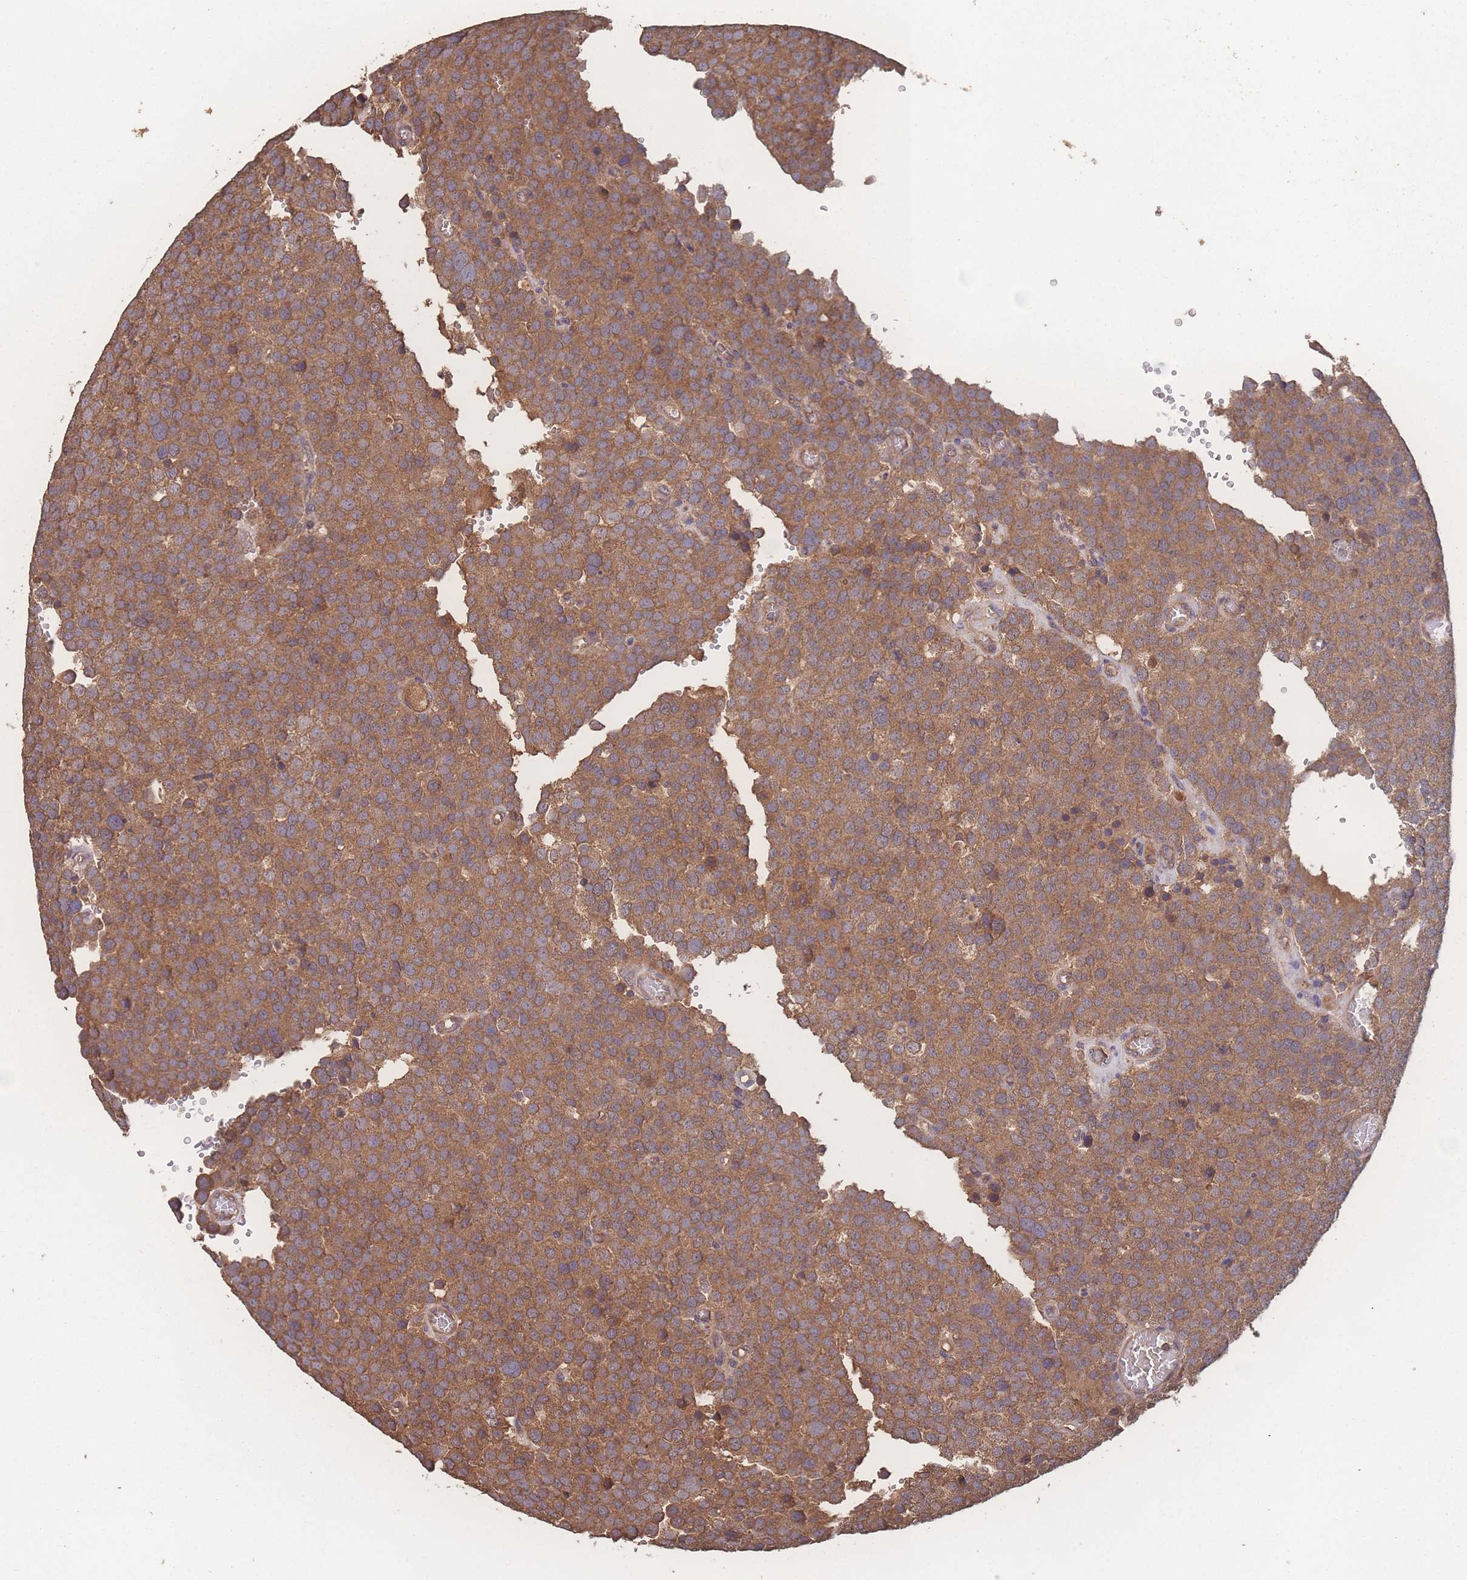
{"staining": {"intensity": "moderate", "quantity": ">75%", "location": "cytoplasmic/membranous"}, "tissue": "testis cancer", "cell_type": "Tumor cells", "image_type": "cancer", "snomed": [{"axis": "morphology", "description": "Normal tissue, NOS"}, {"axis": "morphology", "description": "Seminoma, NOS"}, {"axis": "topography", "description": "Testis"}], "caption": "Tumor cells show moderate cytoplasmic/membranous expression in approximately >75% of cells in seminoma (testis). (brown staining indicates protein expression, while blue staining denotes nuclei).", "gene": "ATXN10", "patient": {"sex": "male", "age": 71}}